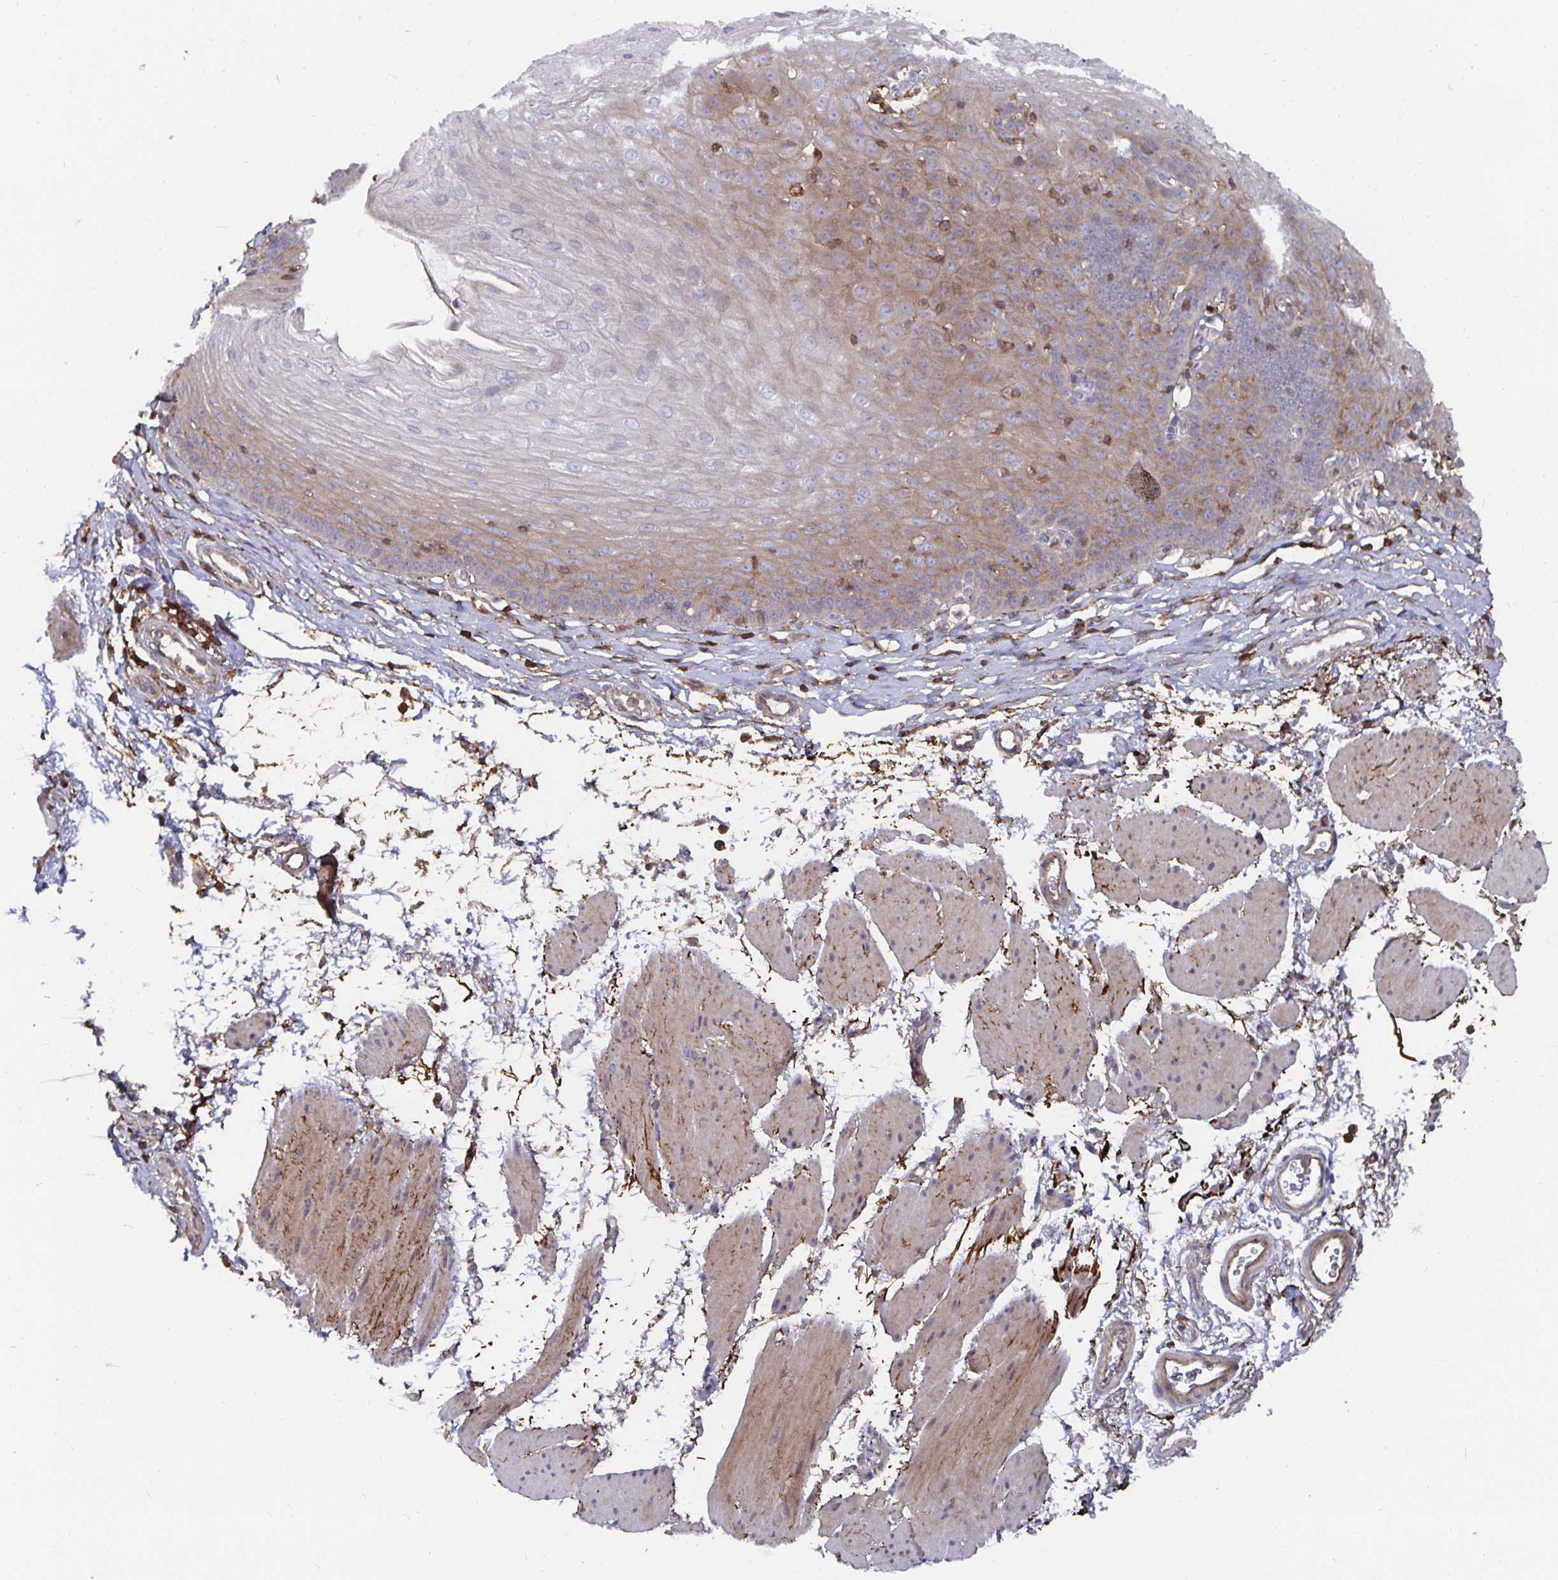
{"staining": {"intensity": "weak", "quantity": "25%-75%", "location": "cytoplasmic/membranous"}, "tissue": "esophagus", "cell_type": "Squamous epithelial cells", "image_type": "normal", "snomed": [{"axis": "morphology", "description": "Normal tissue, NOS"}, {"axis": "topography", "description": "Esophagus"}], "caption": "An image of human esophagus stained for a protein exhibits weak cytoplasmic/membranous brown staining in squamous epithelial cells. The protein of interest is stained brown, and the nuclei are stained in blue (DAB IHC with brightfield microscopy, high magnification).", "gene": "GJA4", "patient": {"sex": "female", "age": 81}}